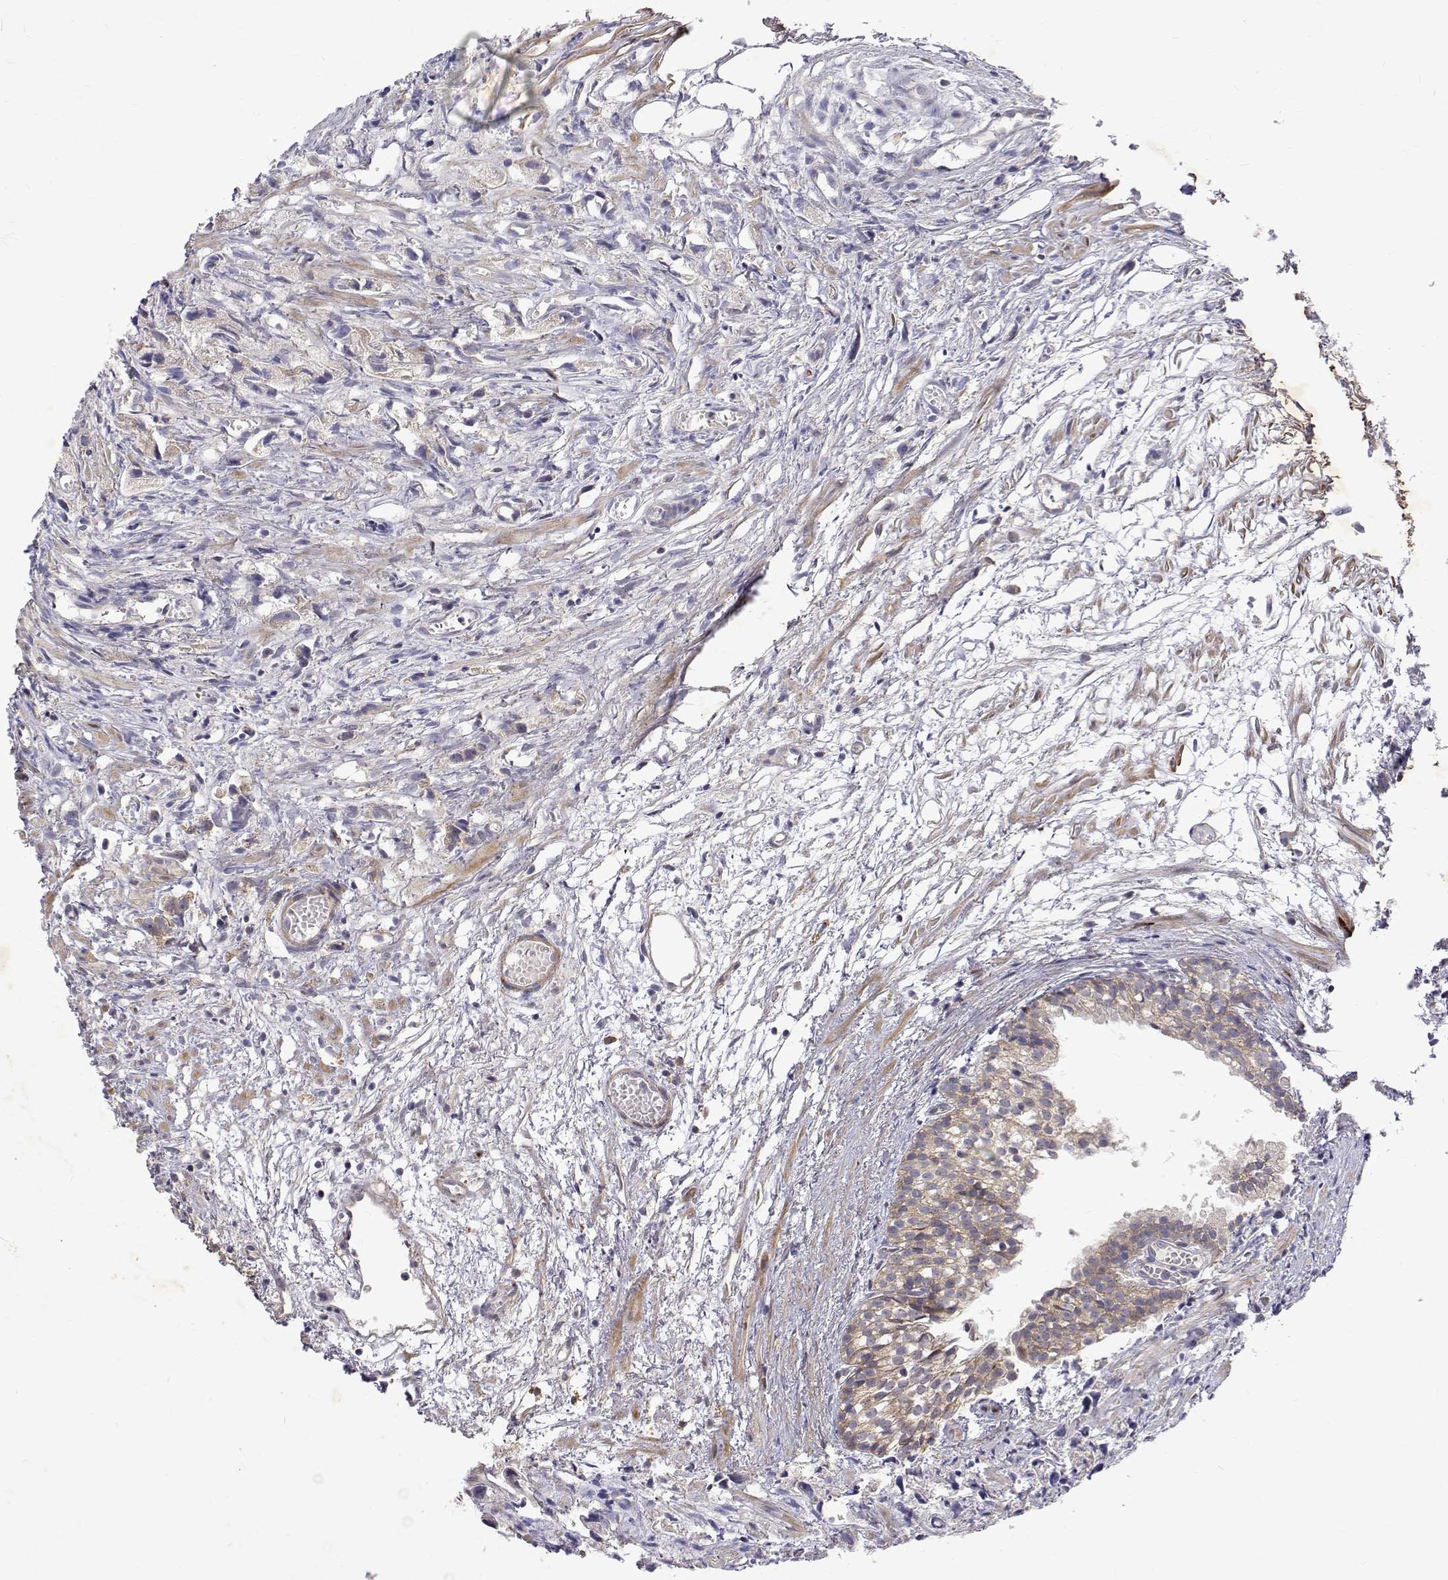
{"staining": {"intensity": "weak", "quantity": "25%-75%", "location": "cytoplasmic/membranous"}, "tissue": "prostate cancer", "cell_type": "Tumor cells", "image_type": "cancer", "snomed": [{"axis": "morphology", "description": "Adenocarcinoma, High grade"}, {"axis": "topography", "description": "Prostate"}], "caption": "Immunohistochemical staining of prostate cancer (high-grade adenocarcinoma) demonstrates weak cytoplasmic/membranous protein staining in approximately 25%-75% of tumor cells.", "gene": "ALKBH8", "patient": {"sex": "male", "age": 75}}